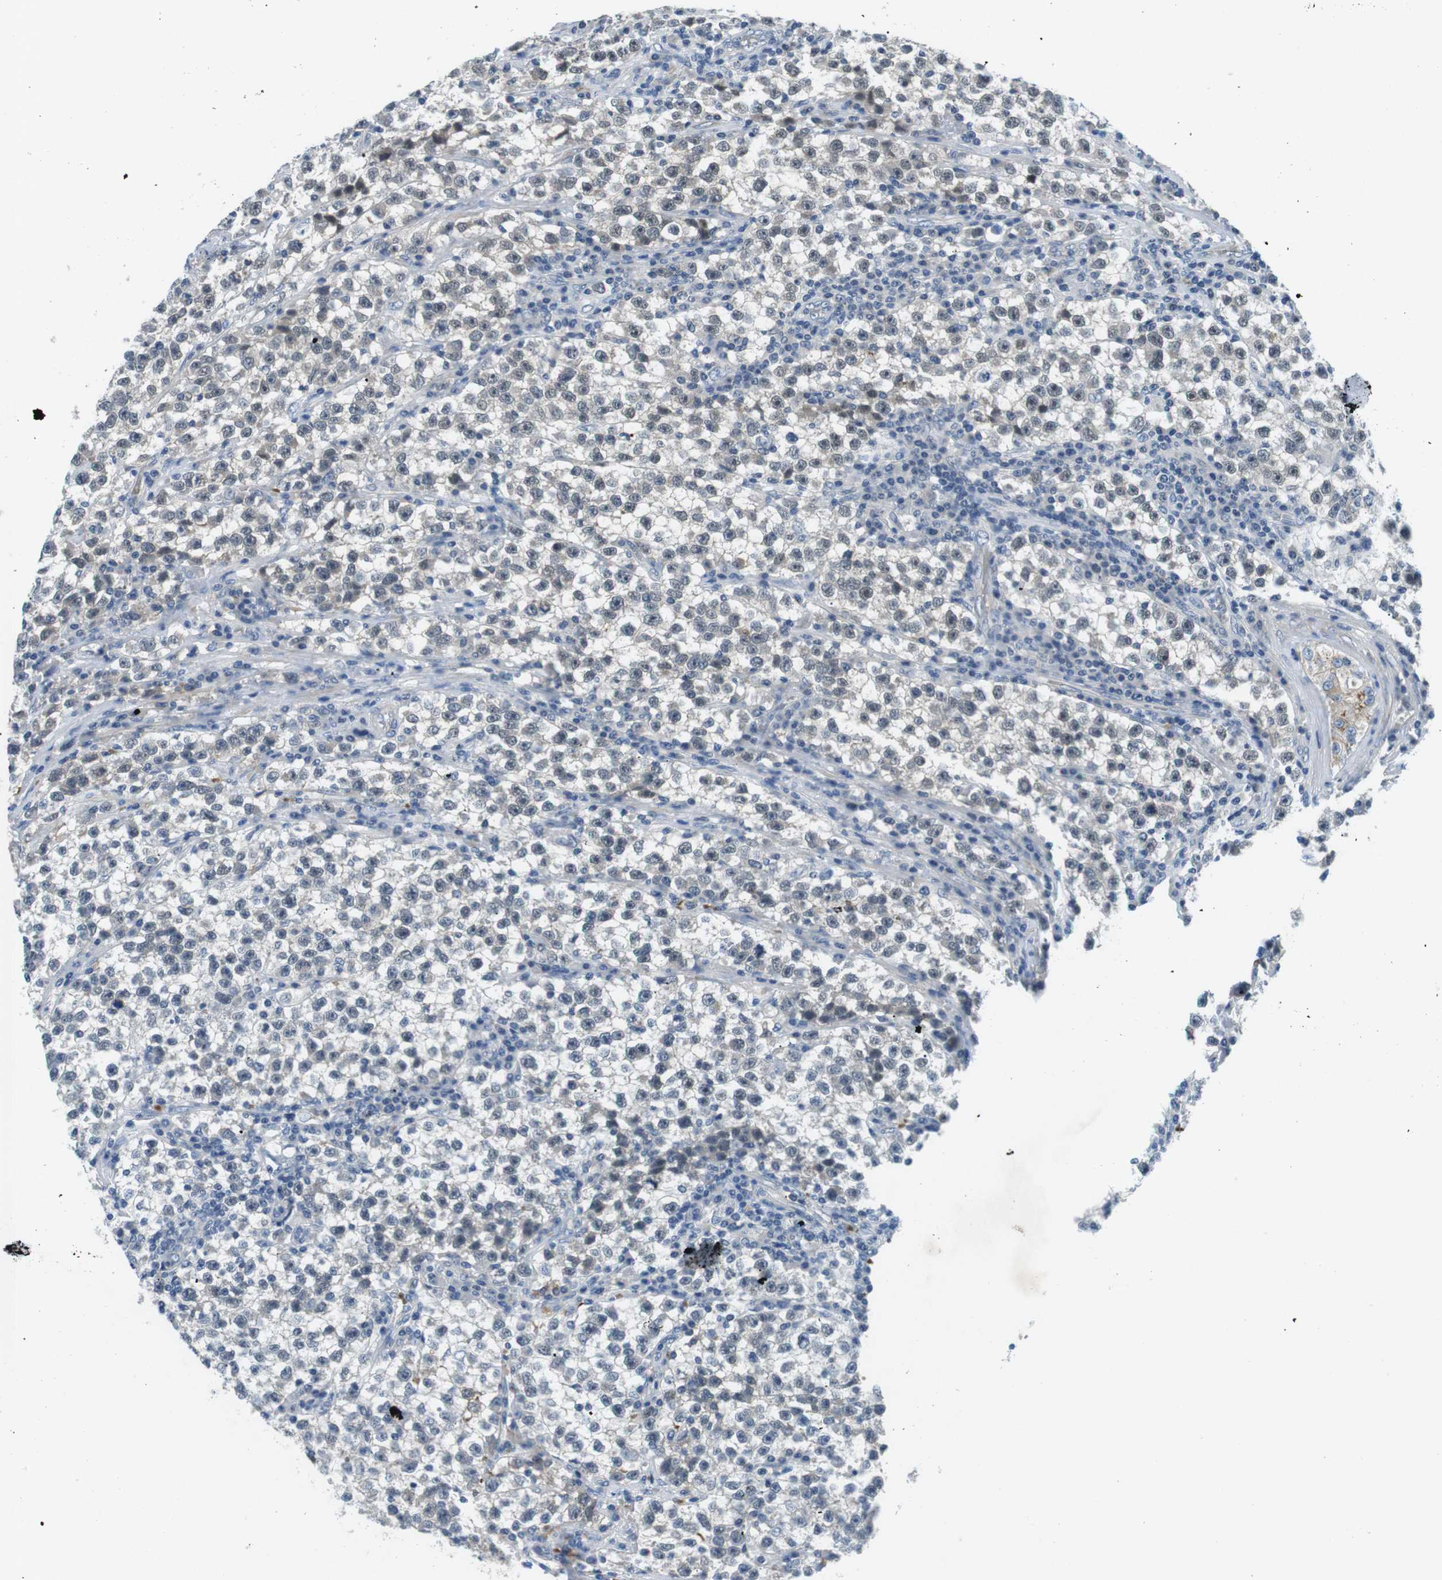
{"staining": {"intensity": "negative", "quantity": "none", "location": "none"}, "tissue": "testis cancer", "cell_type": "Tumor cells", "image_type": "cancer", "snomed": [{"axis": "morphology", "description": "Seminoma, NOS"}, {"axis": "topography", "description": "Testis"}], "caption": "Immunohistochemistry of seminoma (testis) exhibits no positivity in tumor cells. The staining is performed using DAB brown chromogen with nuclei counter-stained in using hematoxylin.", "gene": "WSCD1", "patient": {"sex": "male", "age": 22}}